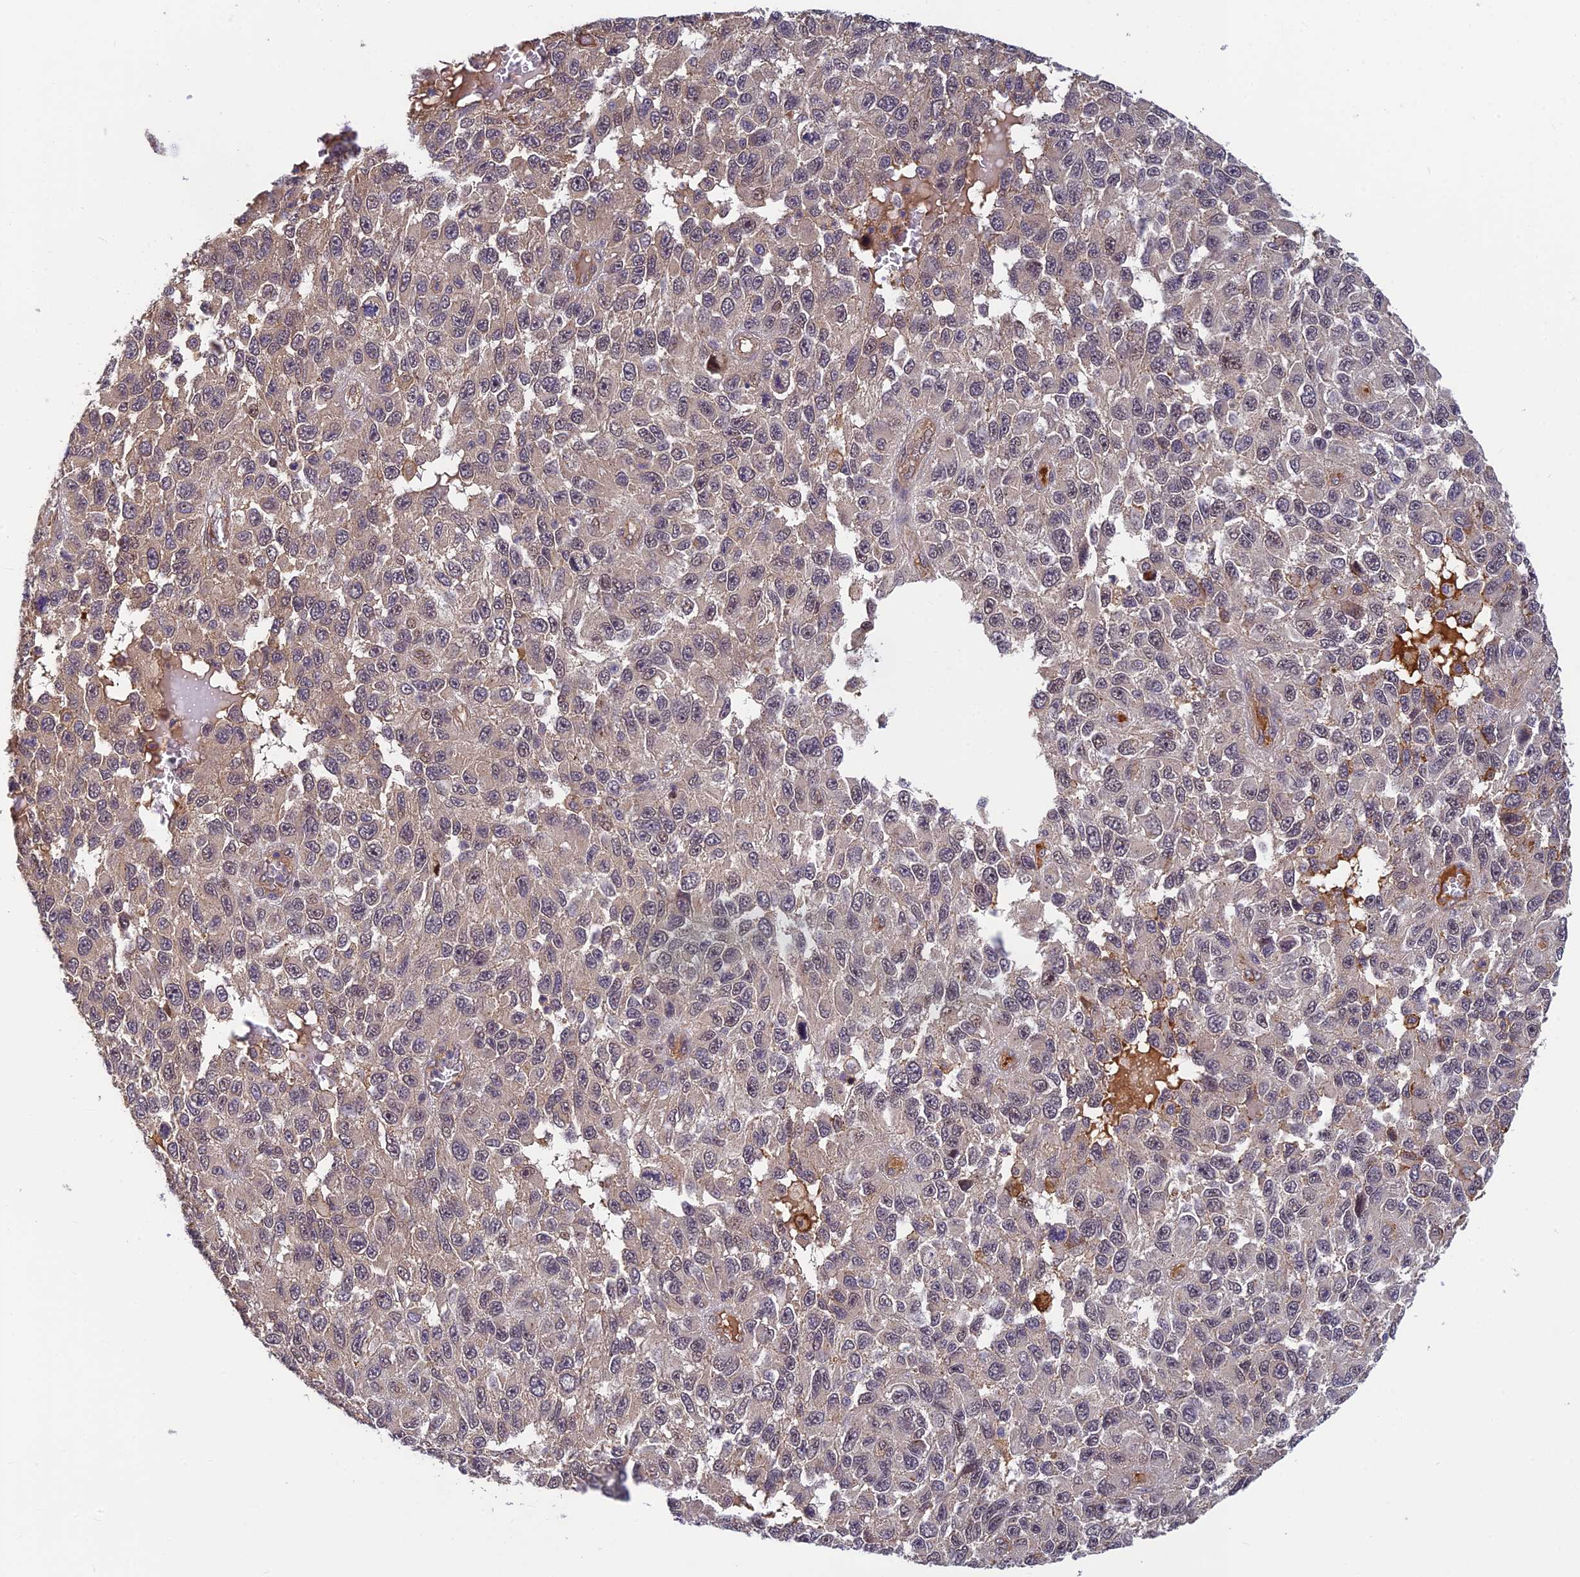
{"staining": {"intensity": "negative", "quantity": "none", "location": "none"}, "tissue": "melanoma", "cell_type": "Tumor cells", "image_type": "cancer", "snomed": [{"axis": "morphology", "description": "Normal tissue, NOS"}, {"axis": "morphology", "description": "Malignant melanoma, NOS"}, {"axis": "topography", "description": "Skin"}], "caption": "This histopathology image is of malignant melanoma stained with IHC to label a protein in brown with the nuclei are counter-stained blue. There is no staining in tumor cells.", "gene": "PIKFYVE", "patient": {"sex": "female", "age": 96}}